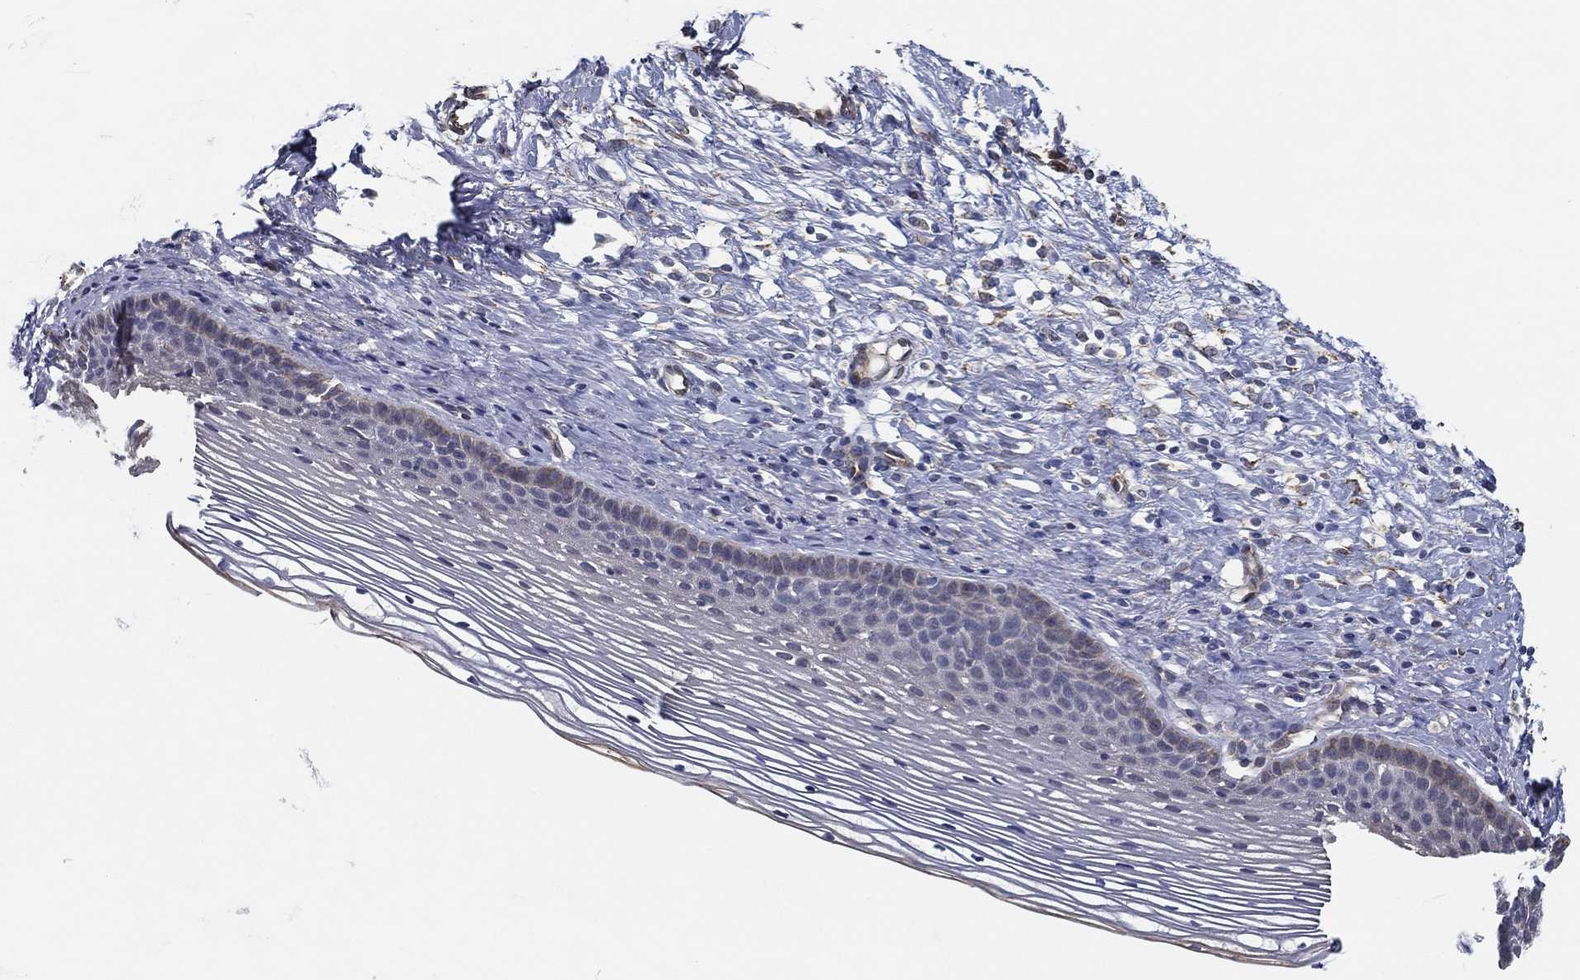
{"staining": {"intensity": "negative", "quantity": "none", "location": "none"}, "tissue": "cervix", "cell_type": "Glandular cells", "image_type": "normal", "snomed": [{"axis": "morphology", "description": "Normal tissue, NOS"}, {"axis": "topography", "description": "Cervix"}], "caption": "Cervix stained for a protein using IHC exhibits no positivity glandular cells.", "gene": "LRRC56", "patient": {"sex": "female", "age": 39}}